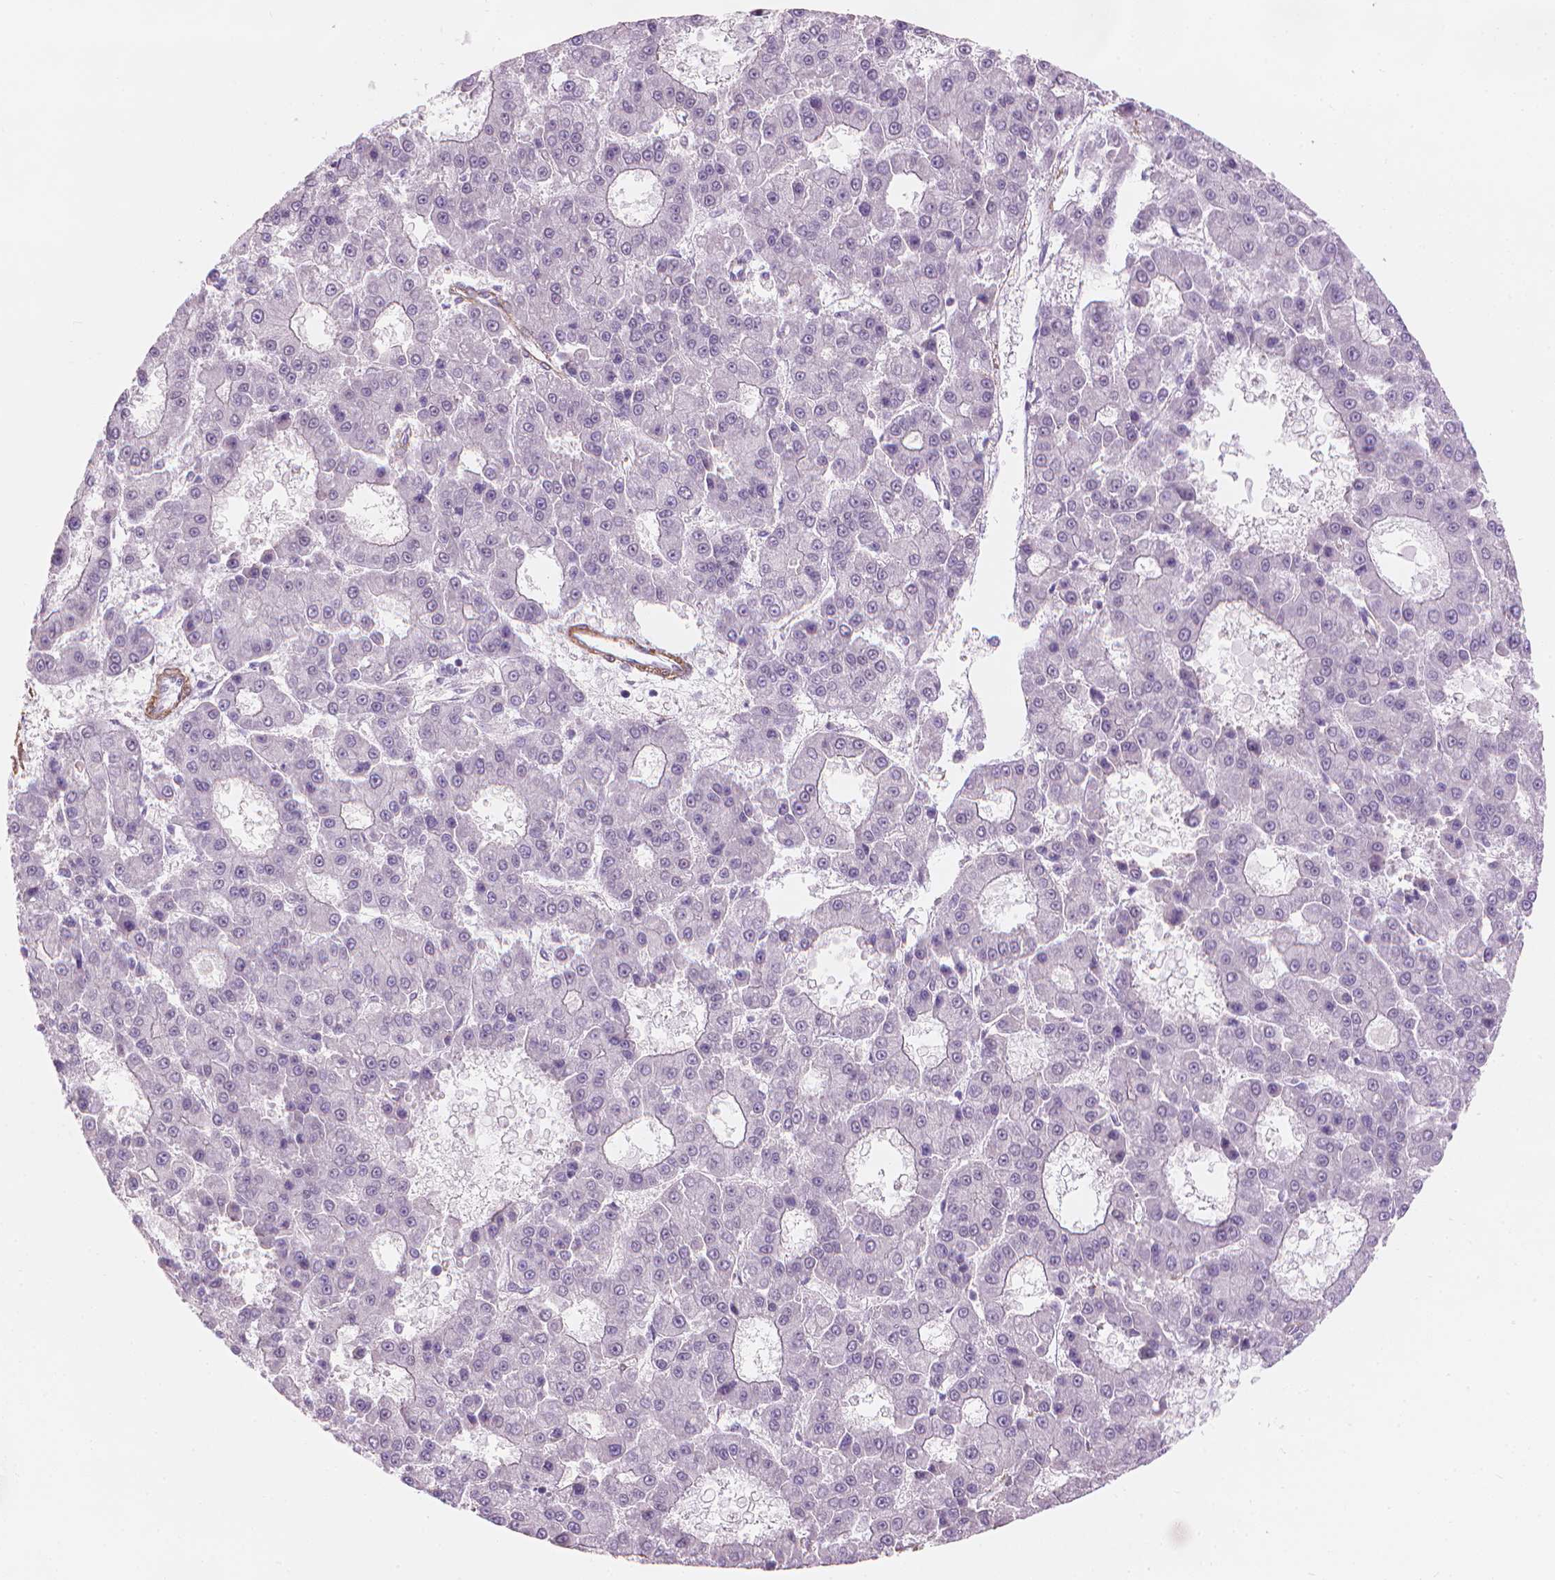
{"staining": {"intensity": "negative", "quantity": "none", "location": "none"}, "tissue": "liver cancer", "cell_type": "Tumor cells", "image_type": "cancer", "snomed": [{"axis": "morphology", "description": "Carcinoma, Hepatocellular, NOS"}, {"axis": "topography", "description": "Liver"}], "caption": "There is no significant expression in tumor cells of liver hepatocellular carcinoma.", "gene": "HOXD4", "patient": {"sex": "male", "age": 70}}